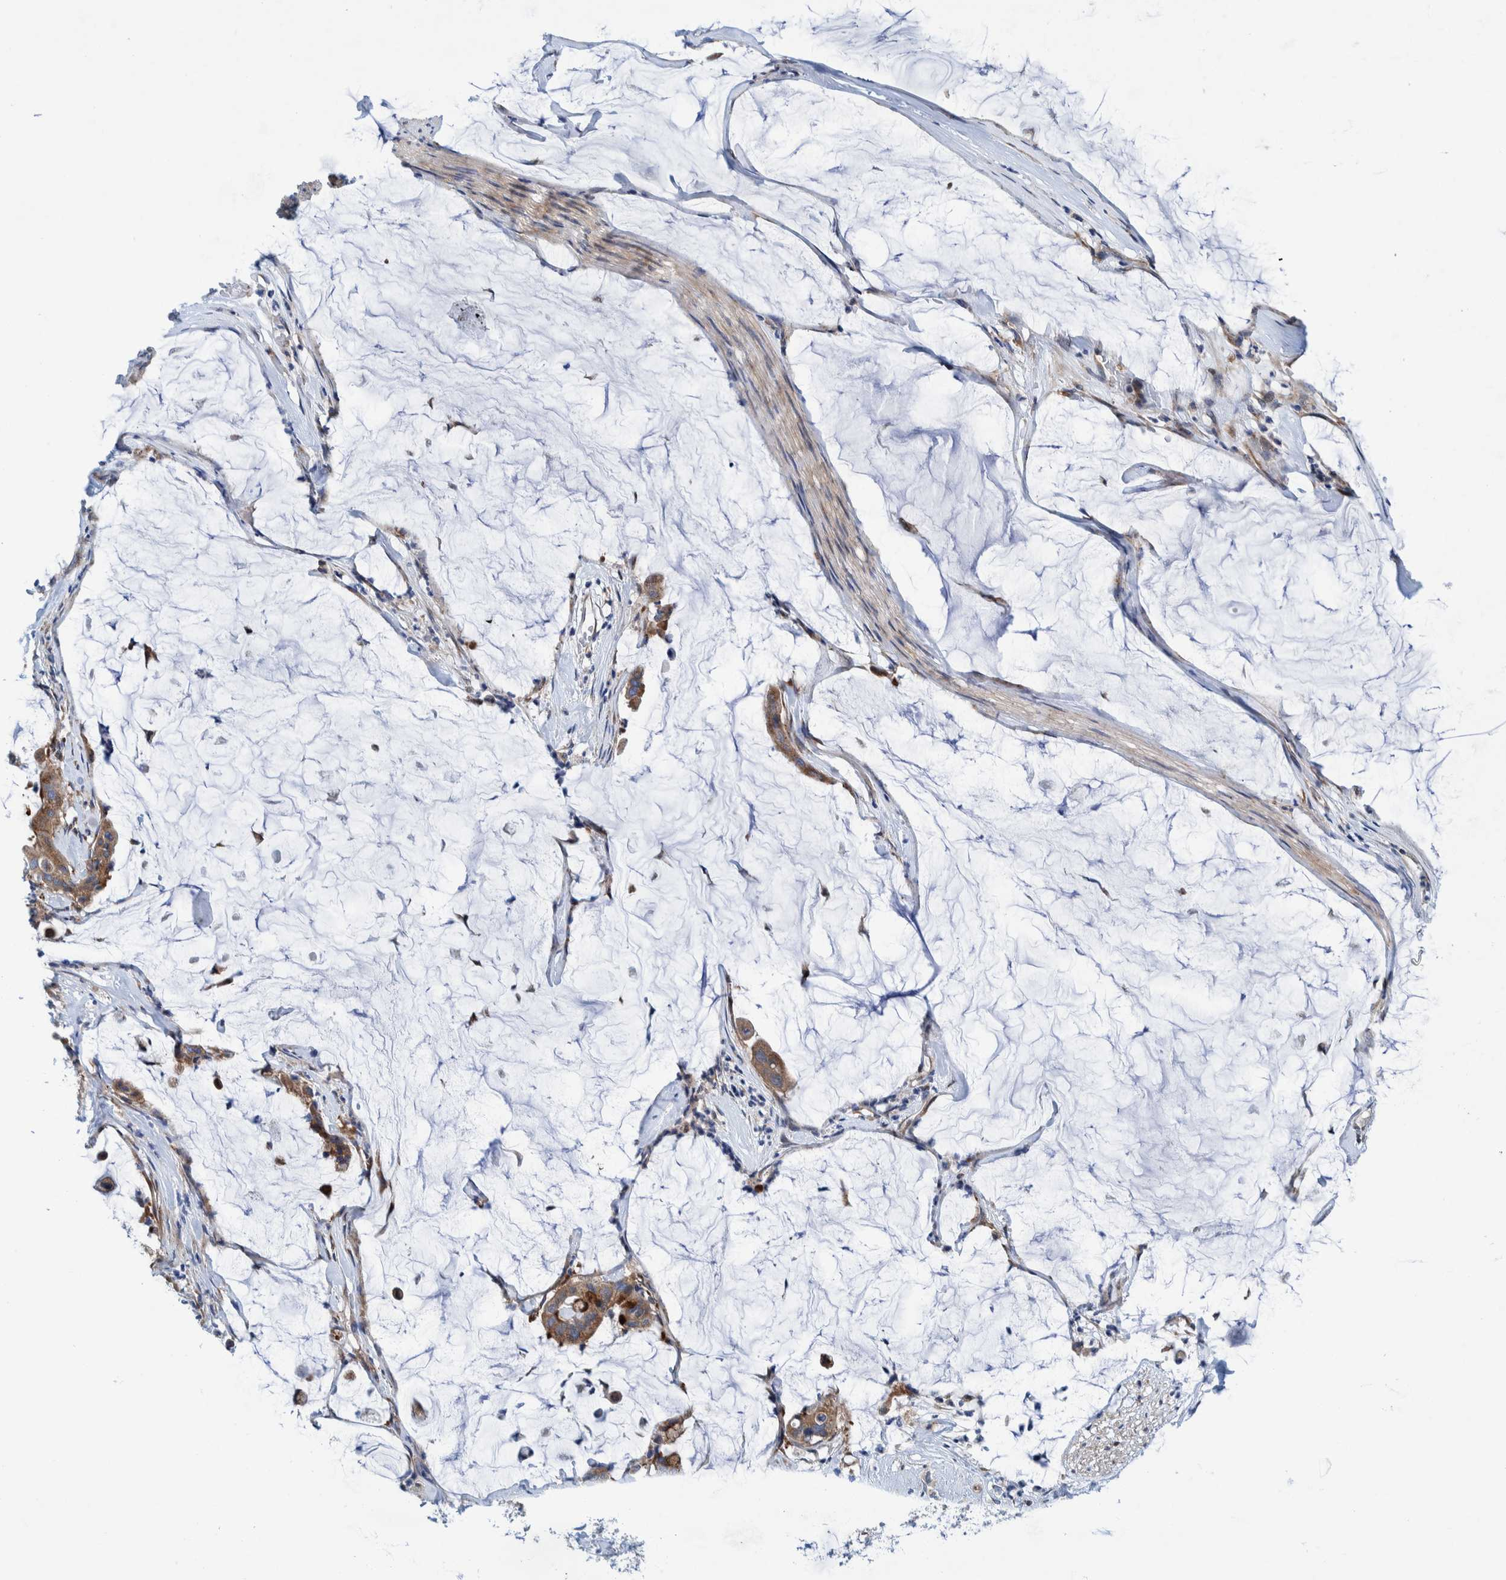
{"staining": {"intensity": "moderate", "quantity": ">75%", "location": "cytoplasmic/membranous"}, "tissue": "pancreatic cancer", "cell_type": "Tumor cells", "image_type": "cancer", "snomed": [{"axis": "morphology", "description": "Adenocarcinoma, NOS"}, {"axis": "topography", "description": "Pancreas"}], "caption": "Tumor cells exhibit moderate cytoplasmic/membranous positivity in about >75% of cells in adenocarcinoma (pancreatic).", "gene": "TRIM58", "patient": {"sex": "male", "age": 41}}